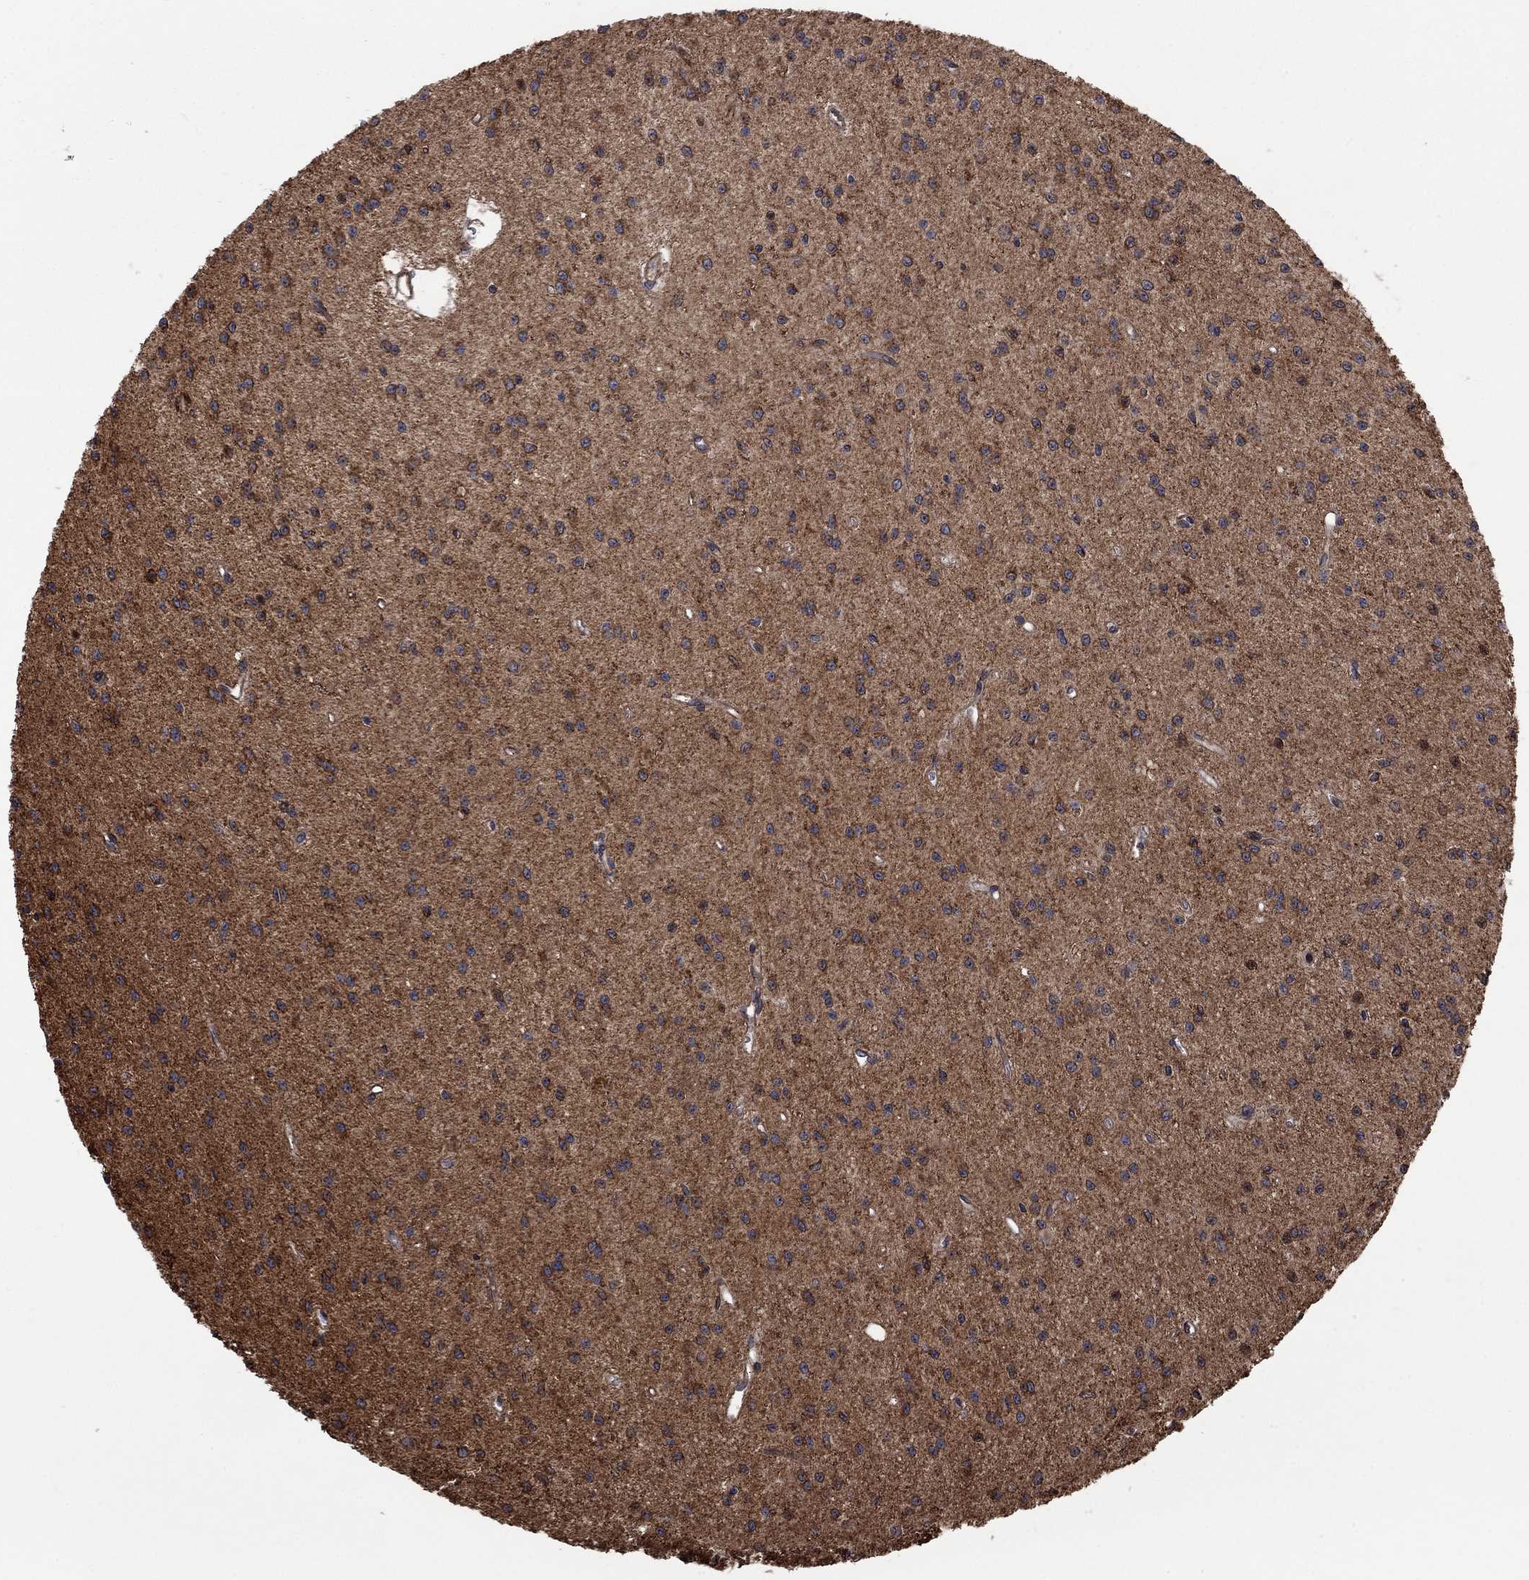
{"staining": {"intensity": "strong", "quantity": "25%-75%", "location": "cytoplasmic/membranous"}, "tissue": "glioma", "cell_type": "Tumor cells", "image_type": "cancer", "snomed": [{"axis": "morphology", "description": "Glioma, malignant, Low grade"}, {"axis": "topography", "description": "Brain"}], "caption": "Immunohistochemistry (IHC) image of malignant glioma (low-grade) stained for a protein (brown), which exhibits high levels of strong cytoplasmic/membranous expression in about 25%-75% of tumor cells.", "gene": "SLC35F2", "patient": {"sex": "female", "age": 45}}